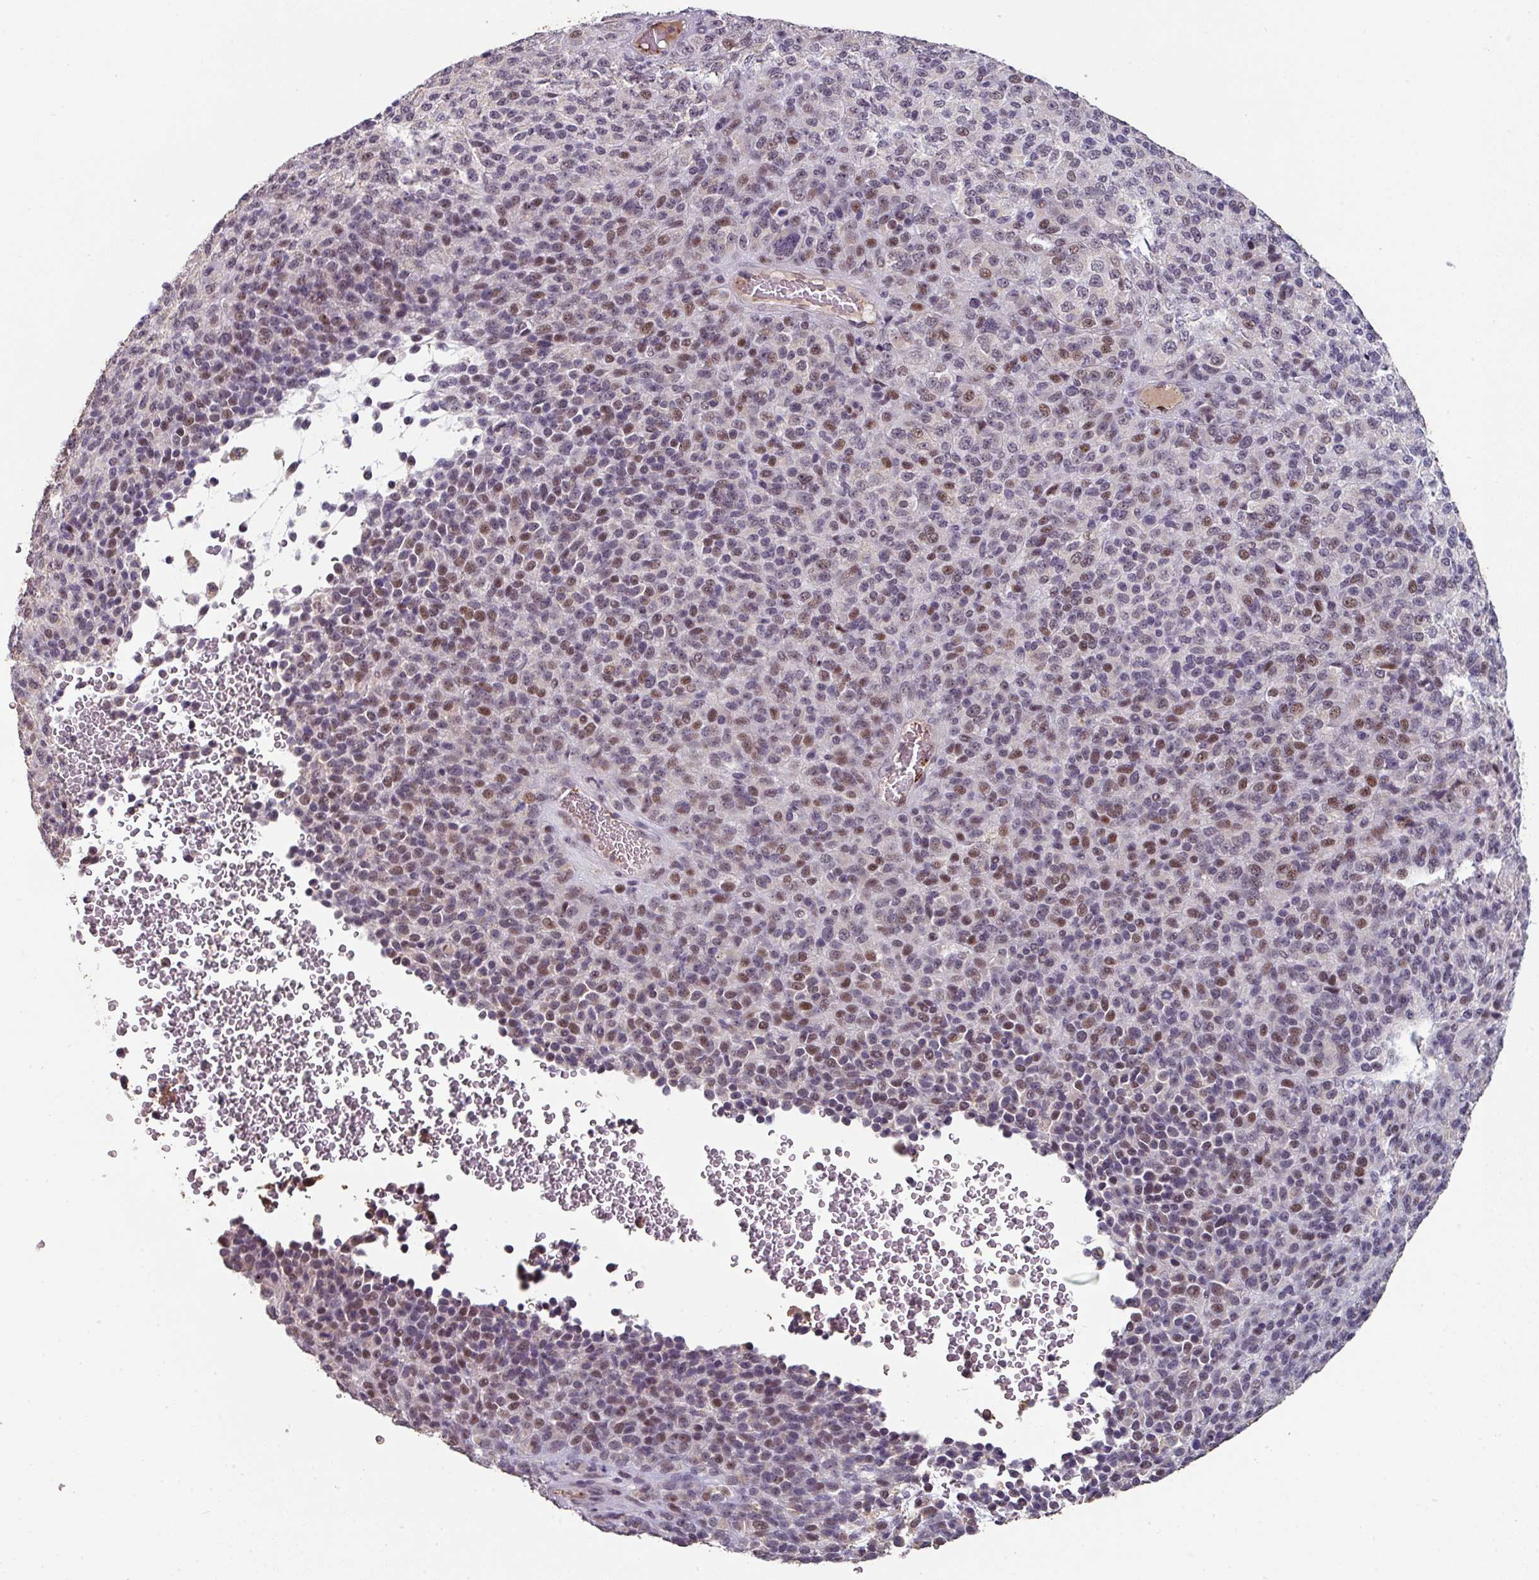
{"staining": {"intensity": "moderate", "quantity": "25%-75%", "location": "nuclear"}, "tissue": "melanoma", "cell_type": "Tumor cells", "image_type": "cancer", "snomed": [{"axis": "morphology", "description": "Malignant melanoma, Metastatic site"}, {"axis": "topography", "description": "Brain"}], "caption": "A histopathology image of human melanoma stained for a protein displays moderate nuclear brown staining in tumor cells.", "gene": "SIDT2", "patient": {"sex": "female", "age": 56}}